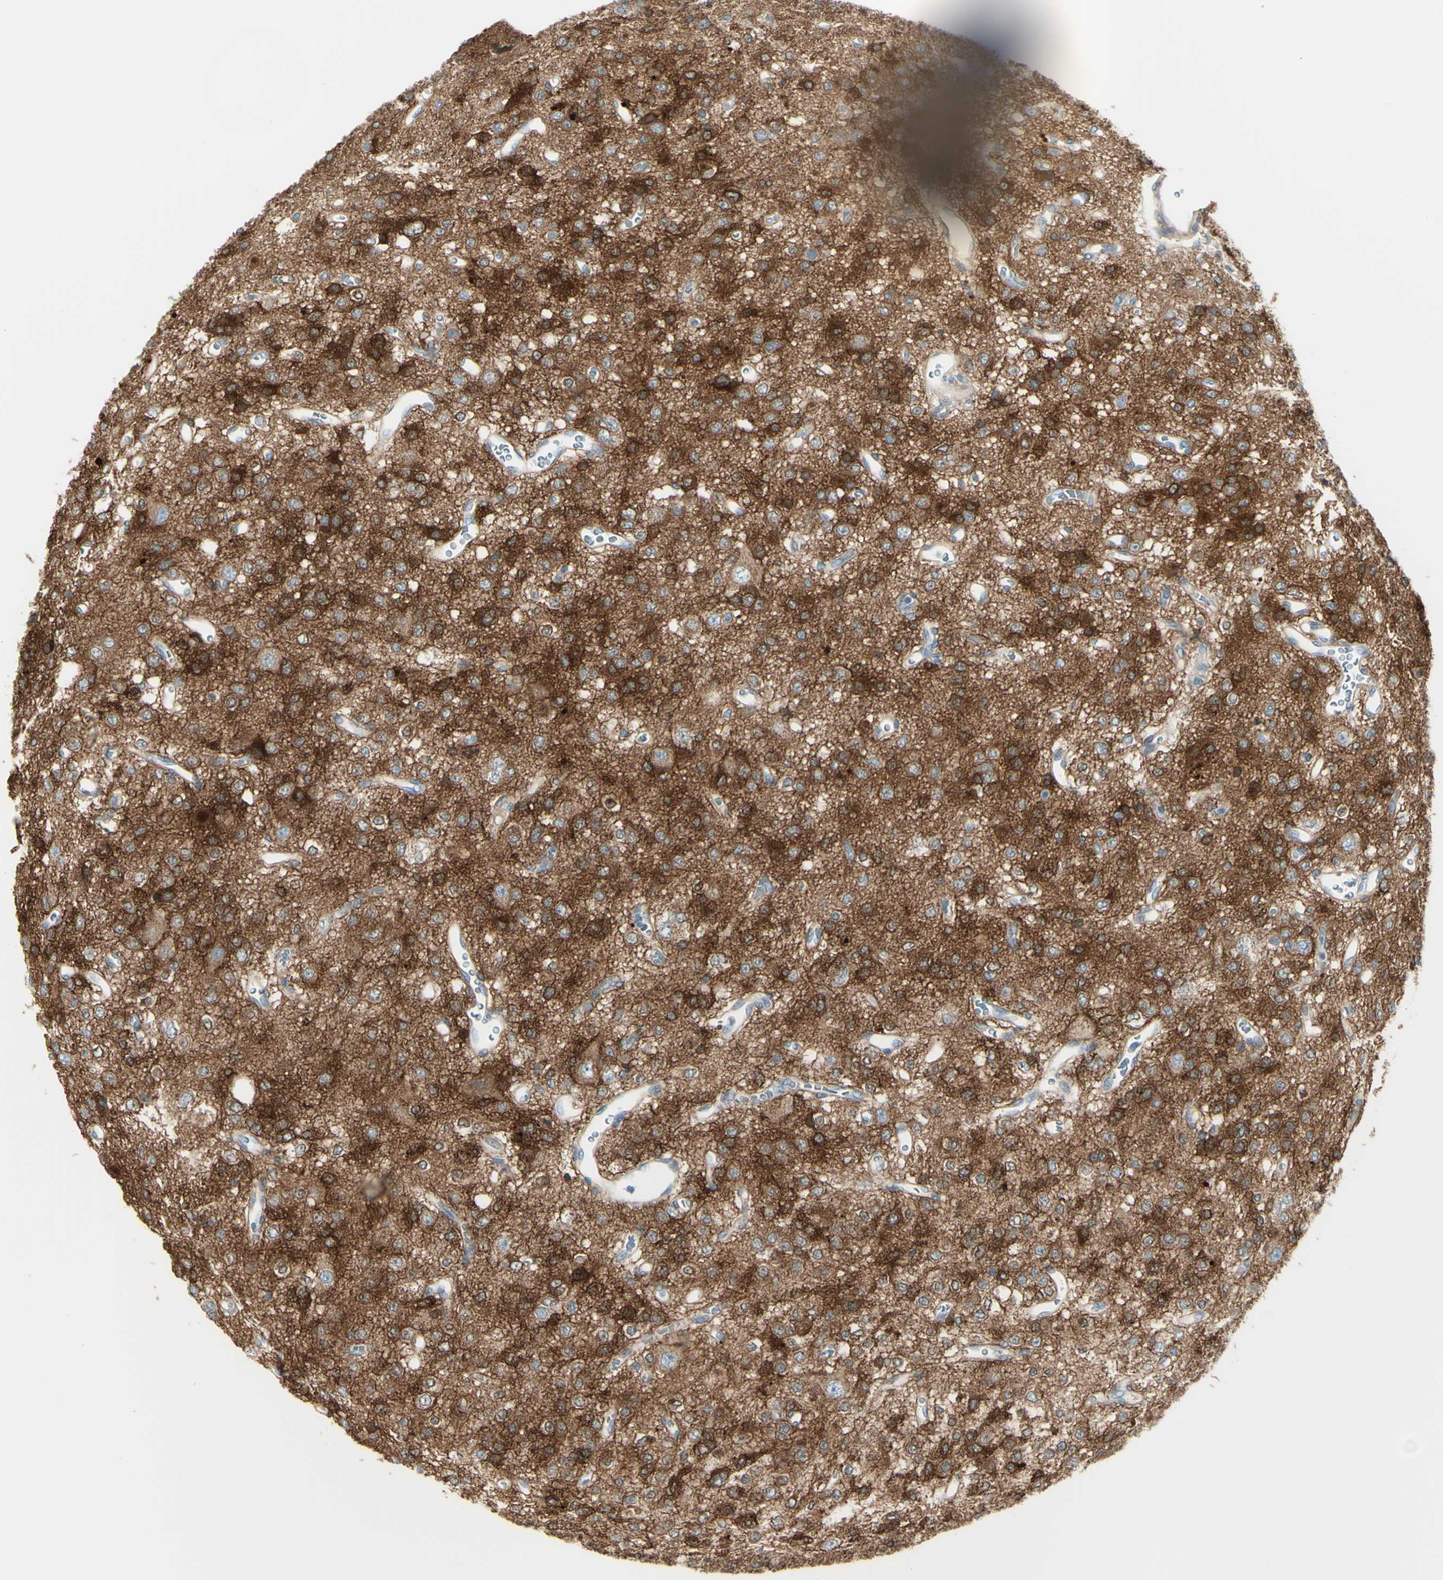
{"staining": {"intensity": "strong", "quantity": ">75%", "location": "cytoplasmic/membranous"}, "tissue": "glioma", "cell_type": "Tumor cells", "image_type": "cancer", "snomed": [{"axis": "morphology", "description": "Glioma, malignant, Low grade"}, {"axis": "topography", "description": "Brain"}], "caption": "Immunohistochemical staining of malignant glioma (low-grade) demonstrates strong cytoplasmic/membranous protein staining in about >75% of tumor cells.", "gene": "PCDHGA2", "patient": {"sex": "male", "age": 38}}